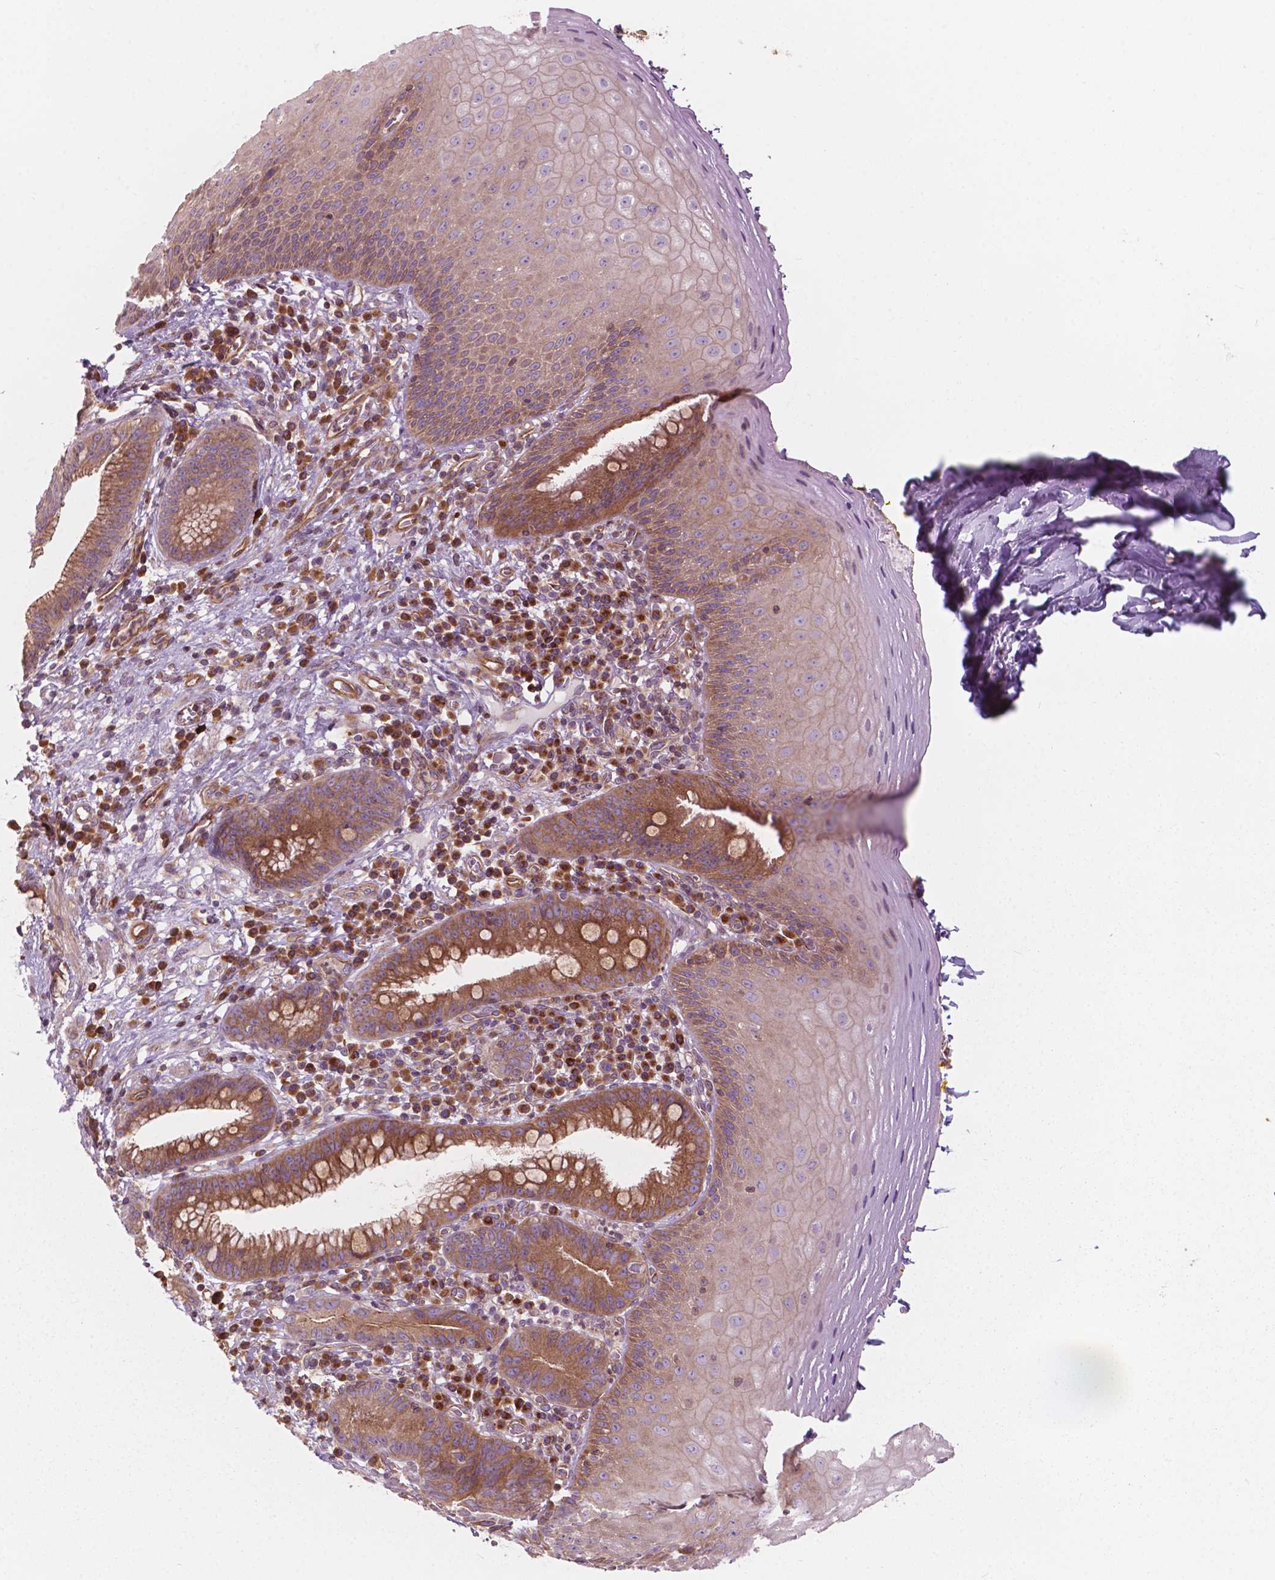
{"staining": {"intensity": "moderate", "quantity": "<25%", "location": "cytoplasmic/membranous"}, "tissue": "esophagus", "cell_type": "Squamous epithelial cells", "image_type": "normal", "snomed": [{"axis": "morphology", "description": "Normal tissue, NOS"}, {"axis": "topography", "description": "Esophagus"}], "caption": "This image reveals IHC staining of unremarkable human esophagus, with low moderate cytoplasmic/membranous expression in approximately <25% of squamous epithelial cells.", "gene": "SURF4", "patient": {"sex": "female", "age": 68}}